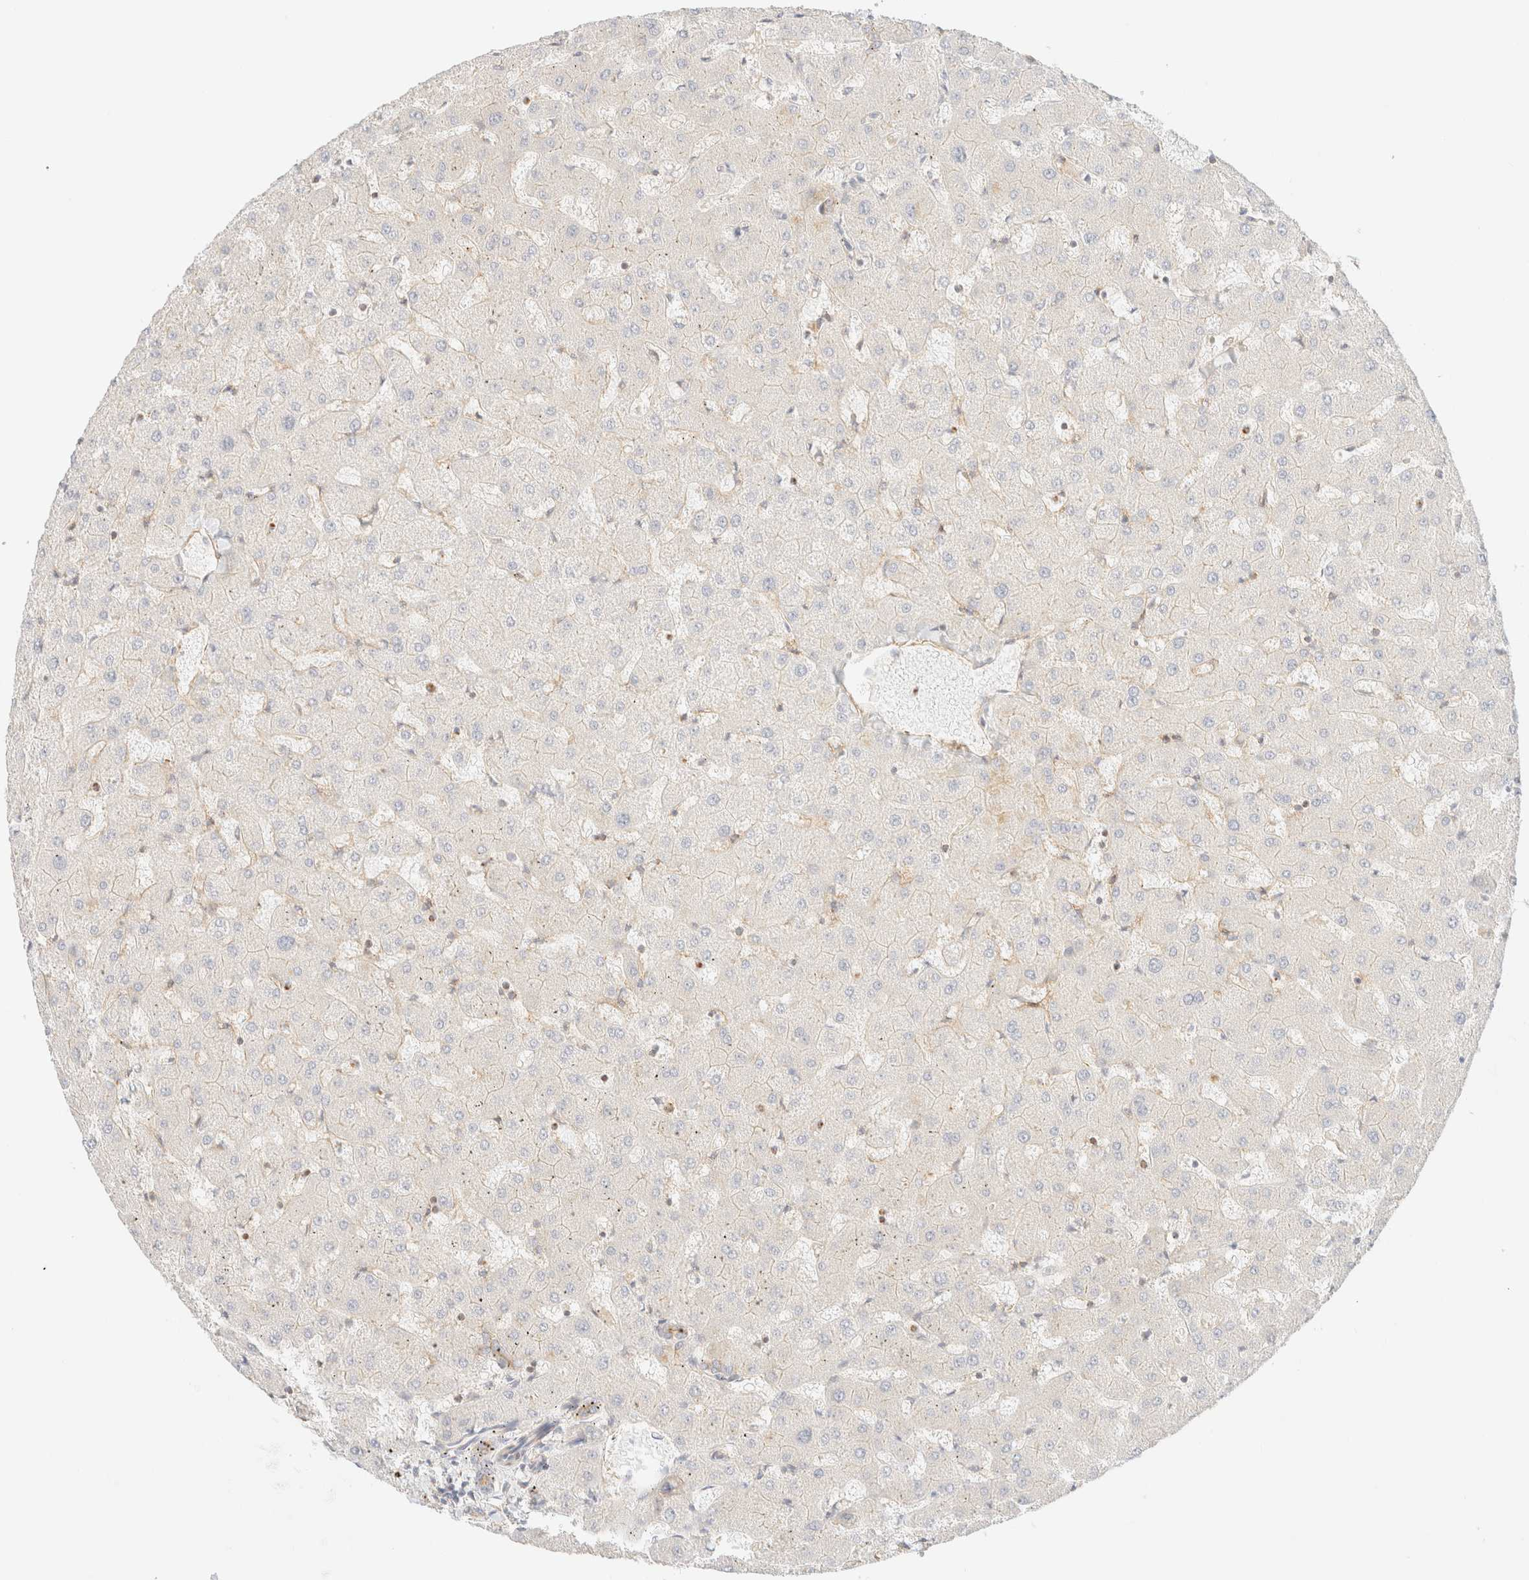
{"staining": {"intensity": "weak", "quantity": "<25%", "location": "cytoplasmic/membranous"}, "tissue": "liver", "cell_type": "Cholangiocytes", "image_type": "normal", "snomed": [{"axis": "morphology", "description": "Normal tissue, NOS"}, {"axis": "topography", "description": "Liver"}], "caption": "This photomicrograph is of unremarkable liver stained with immunohistochemistry (IHC) to label a protein in brown with the nuclei are counter-stained blue. There is no staining in cholangiocytes. The staining was performed using DAB (3,3'-diaminobenzidine) to visualize the protein expression in brown, while the nuclei were stained in blue with hematoxylin (Magnification: 20x).", "gene": "MYO10", "patient": {"sex": "female", "age": 63}}